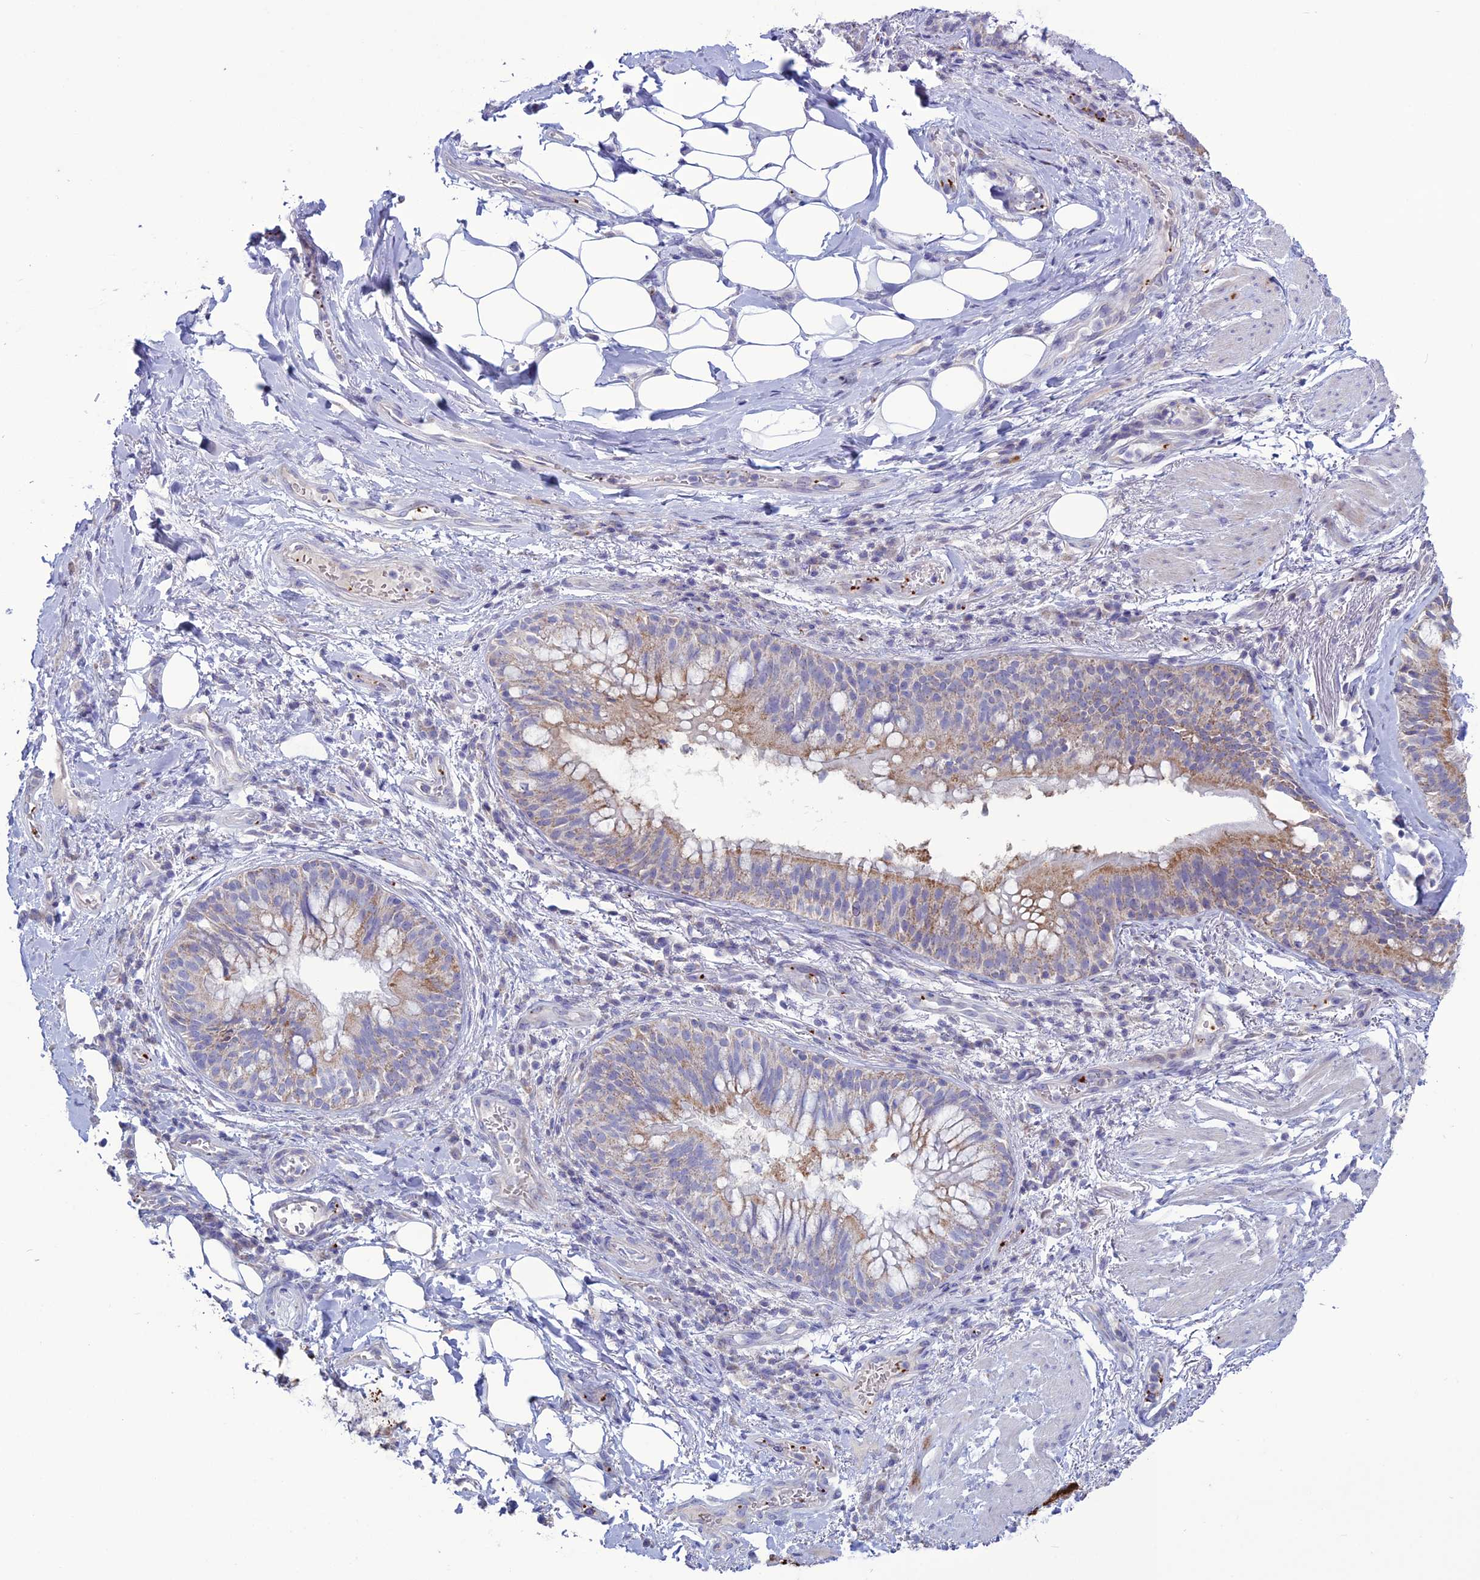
{"staining": {"intensity": "negative", "quantity": "none", "location": "none"}, "tissue": "adipose tissue", "cell_type": "Adipocytes", "image_type": "normal", "snomed": [{"axis": "morphology", "description": "Normal tissue, NOS"}, {"axis": "topography", "description": "Lymph node"}, {"axis": "topography", "description": "Cartilage tissue"}, {"axis": "topography", "description": "Bronchus"}], "caption": "A photomicrograph of human adipose tissue is negative for staining in adipocytes. The staining was performed using DAB to visualize the protein expression in brown, while the nuclei were stained in blue with hematoxylin (Magnification: 20x).", "gene": "C21orf140", "patient": {"sex": "male", "age": 63}}